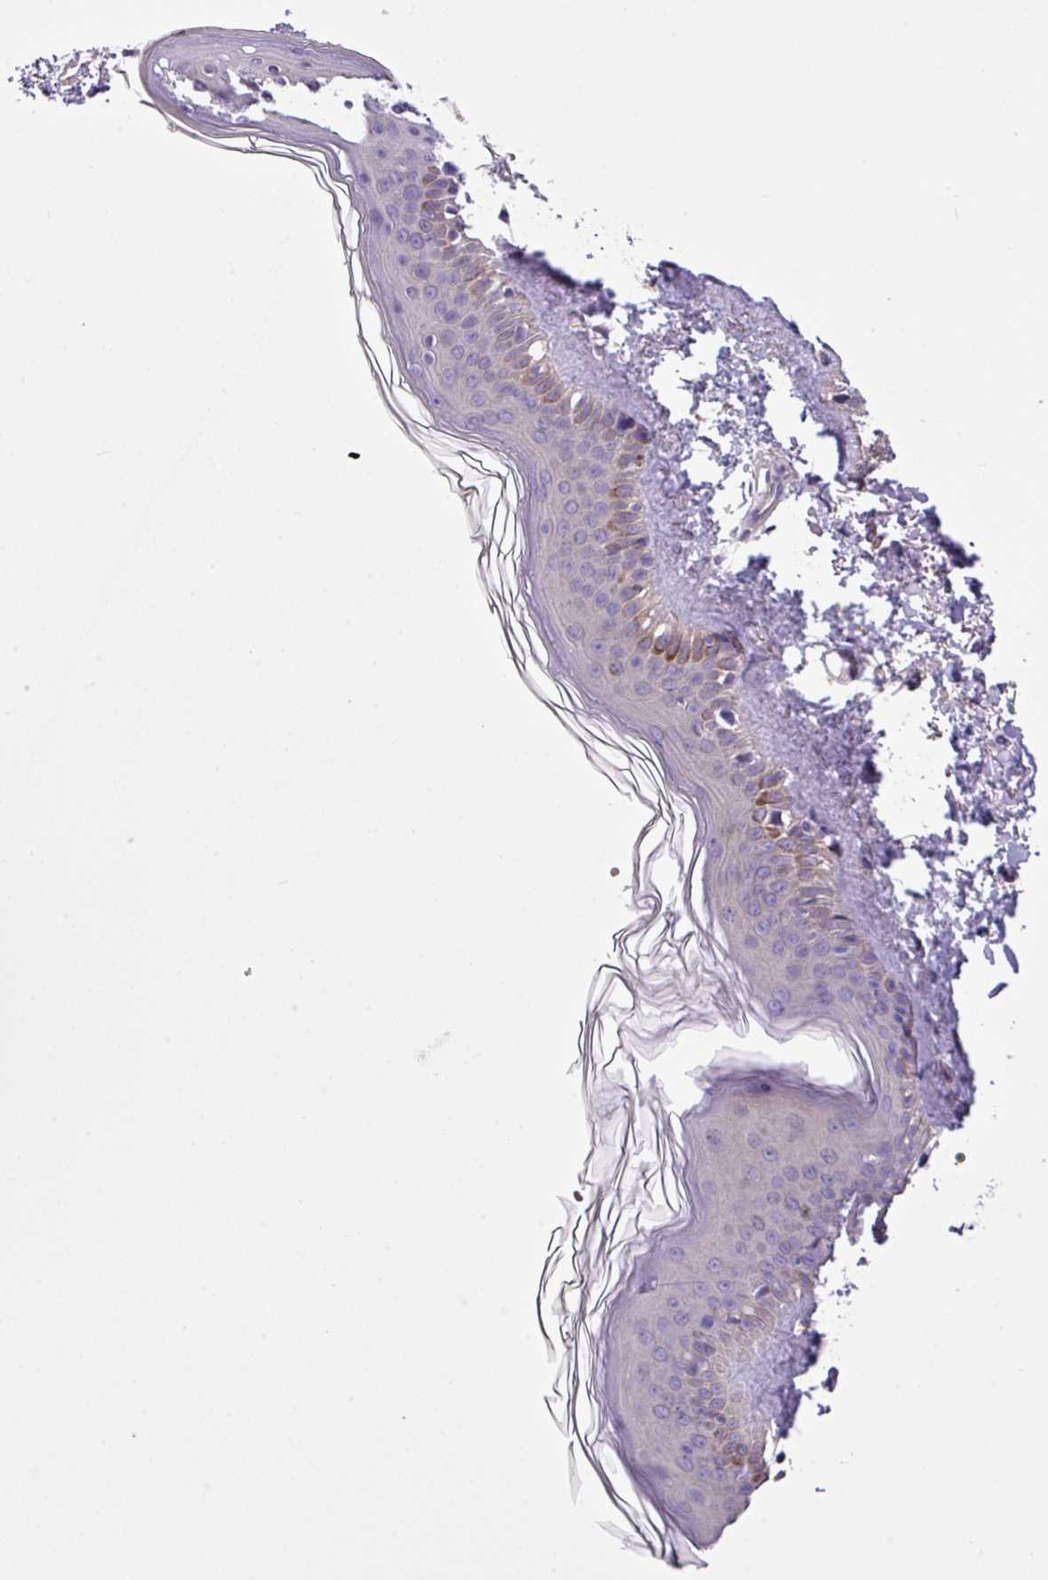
{"staining": {"intensity": "negative", "quantity": "none", "location": "none"}, "tissue": "skin", "cell_type": "Fibroblasts", "image_type": "normal", "snomed": [{"axis": "morphology", "description": "Normal tissue, NOS"}, {"axis": "topography", "description": "Skin"}], "caption": "A photomicrograph of human skin is negative for staining in fibroblasts. (DAB (3,3'-diaminobenzidine) immunohistochemistry (IHC), high magnification).", "gene": "SLC23A2", "patient": {"sex": "female", "age": 58}}